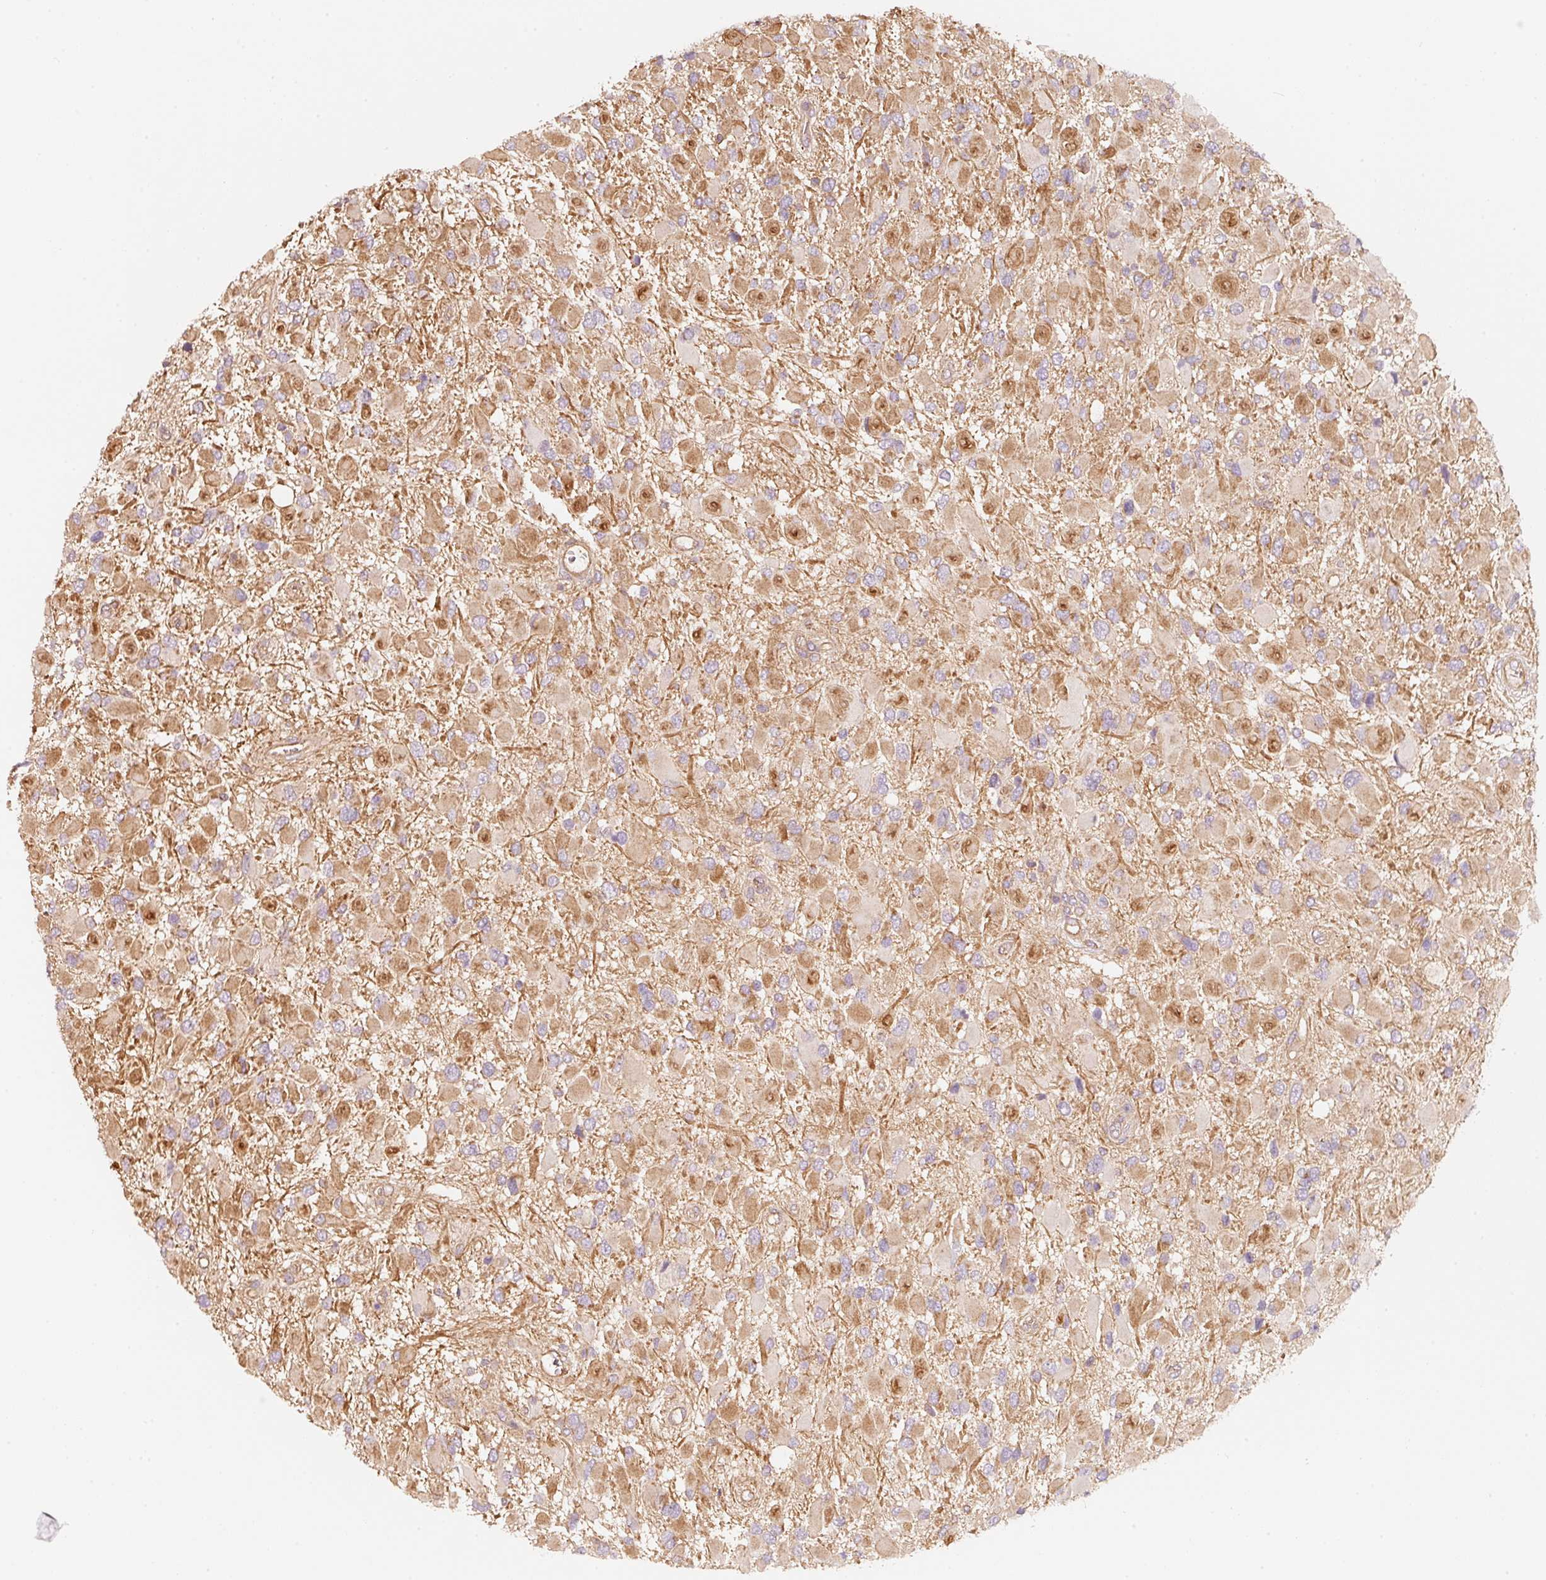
{"staining": {"intensity": "moderate", "quantity": "<25%", "location": "cytoplasmic/membranous"}, "tissue": "glioma", "cell_type": "Tumor cells", "image_type": "cancer", "snomed": [{"axis": "morphology", "description": "Glioma, malignant, High grade"}, {"axis": "topography", "description": "Brain"}], "caption": "Human malignant high-grade glioma stained with a protein marker demonstrates moderate staining in tumor cells.", "gene": "CEP95", "patient": {"sex": "male", "age": 53}}